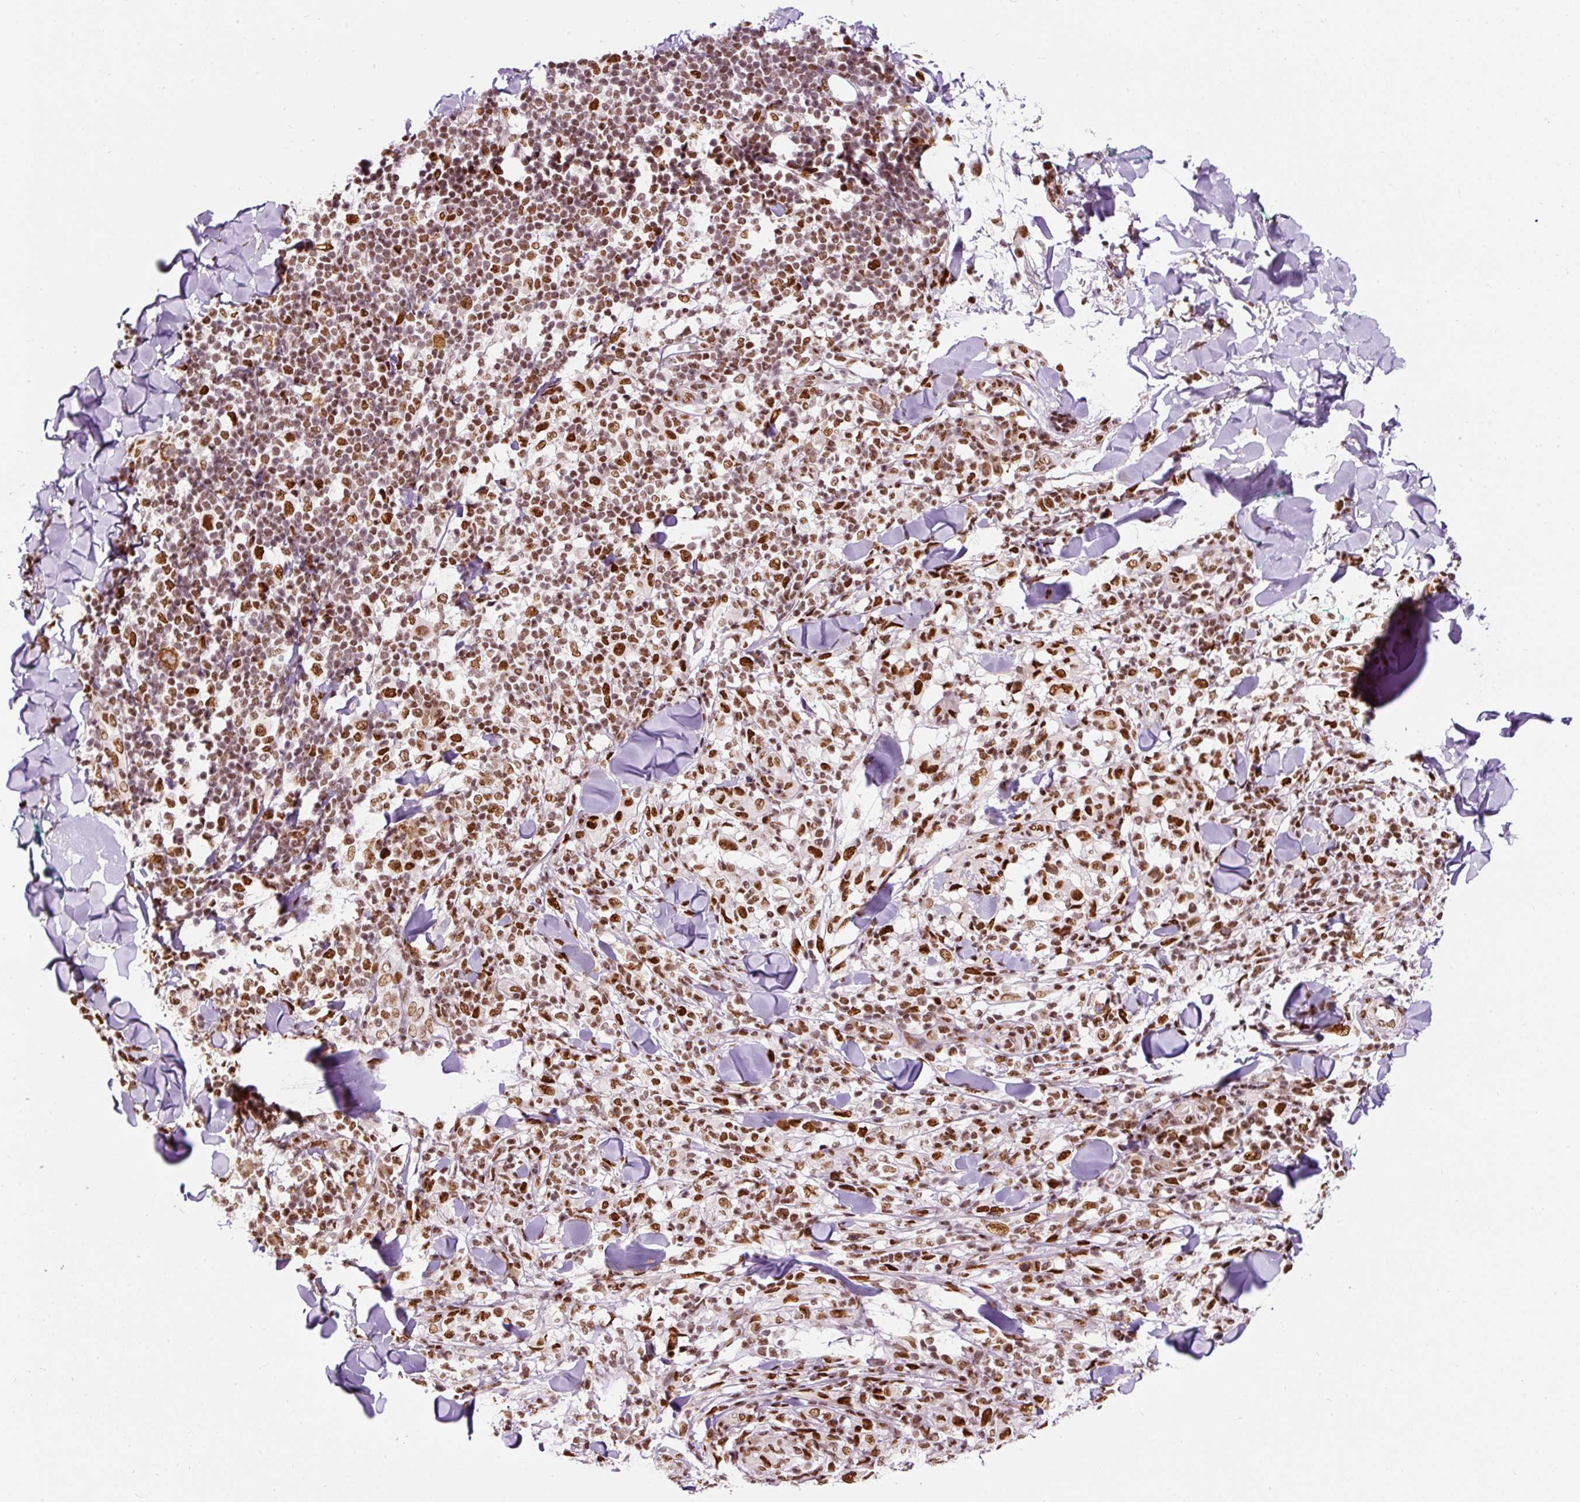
{"staining": {"intensity": "strong", "quantity": ">75%", "location": "nuclear"}, "tissue": "melanoma", "cell_type": "Tumor cells", "image_type": "cancer", "snomed": [{"axis": "morphology", "description": "Malignant melanoma, NOS"}, {"axis": "topography", "description": "Skin"}], "caption": "IHC micrograph of neoplastic tissue: human melanoma stained using immunohistochemistry (IHC) exhibits high levels of strong protein expression localized specifically in the nuclear of tumor cells, appearing as a nuclear brown color.", "gene": "HNRNPC", "patient": {"sex": "male", "age": 66}}